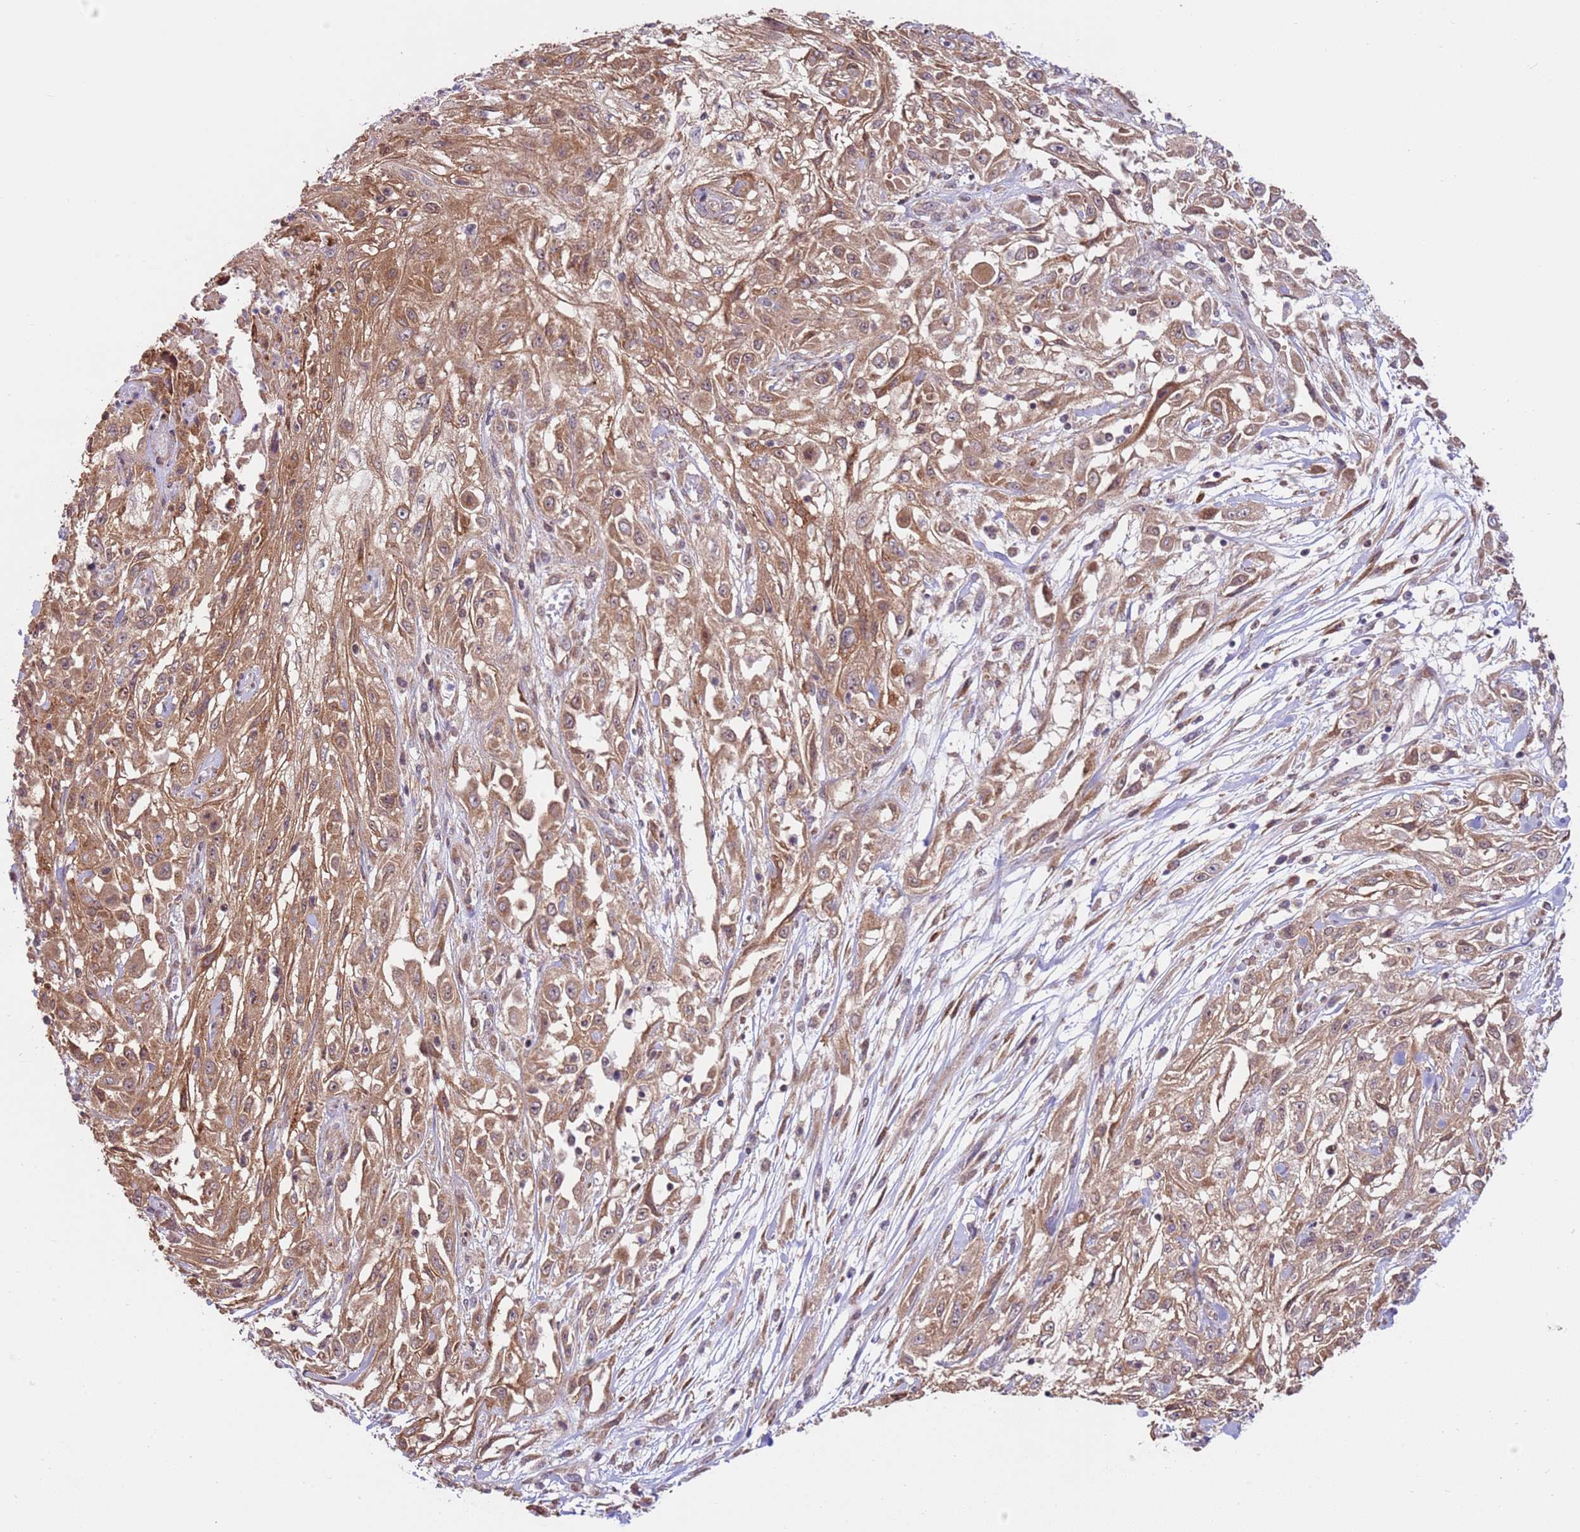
{"staining": {"intensity": "moderate", "quantity": ">75%", "location": "cytoplasmic/membranous"}, "tissue": "skin cancer", "cell_type": "Tumor cells", "image_type": "cancer", "snomed": [{"axis": "morphology", "description": "Squamous cell carcinoma, NOS"}, {"axis": "morphology", "description": "Squamous cell carcinoma, metastatic, NOS"}, {"axis": "topography", "description": "Skin"}, {"axis": "topography", "description": "Lymph node"}], "caption": "A brown stain labels moderate cytoplasmic/membranous positivity of a protein in skin cancer tumor cells. The staining was performed using DAB, with brown indicating positive protein expression. Nuclei are stained blue with hematoxylin.", "gene": "DCAF4", "patient": {"sex": "male", "age": 75}}